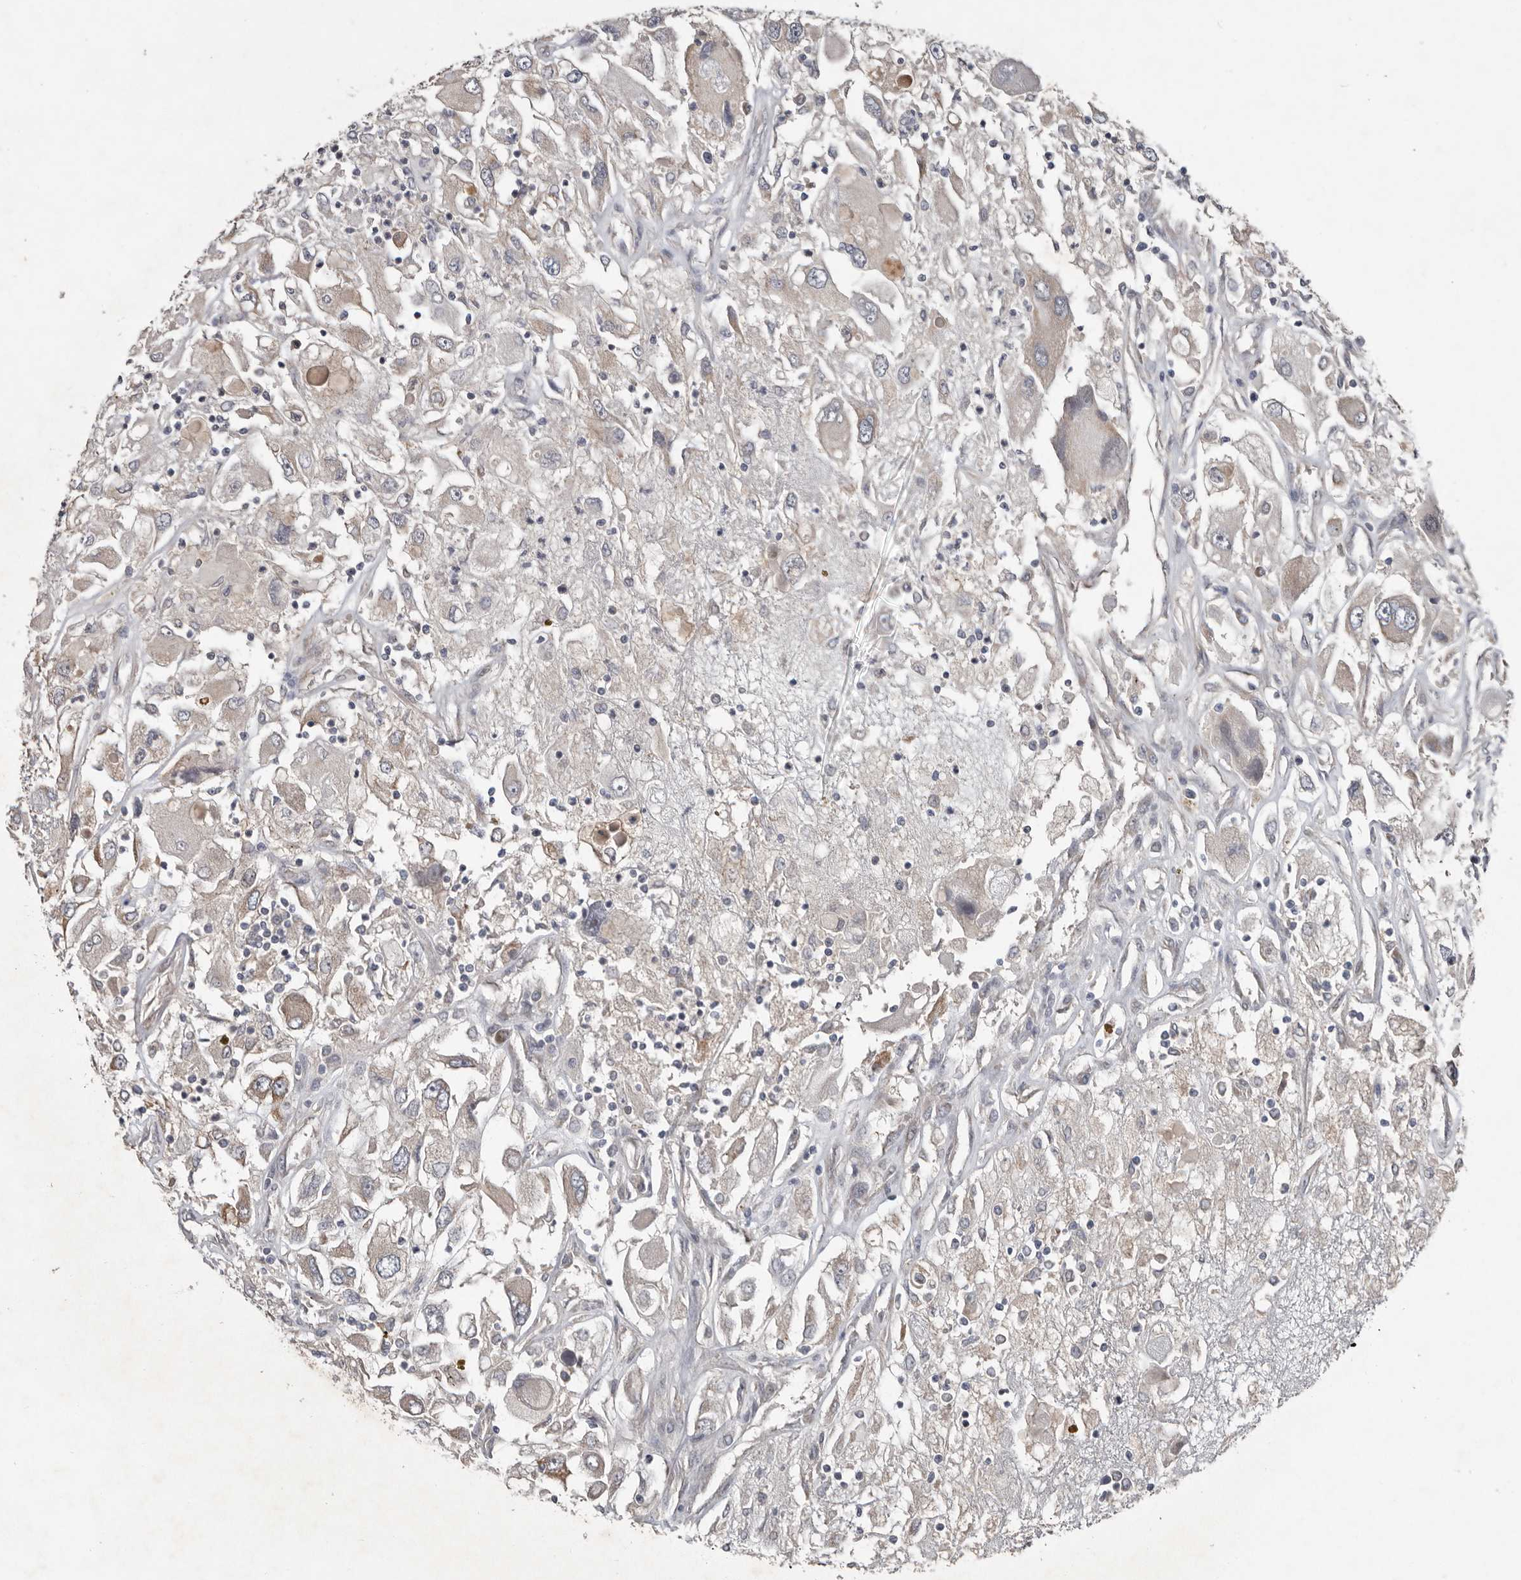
{"staining": {"intensity": "weak", "quantity": "<25%", "location": "cytoplasmic/membranous"}, "tissue": "renal cancer", "cell_type": "Tumor cells", "image_type": "cancer", "snomed": [{"axis": "morphology", "description": "Adenocarcinoma, NOS"}, {"axis": "topography", "description": "Kidney"}], "caption": "The micrograph displays no significant expression in tumor cells of adenocarcinoma (renal).", "gene": "CHML", "patient": {"sex": "female", "age": 52}}